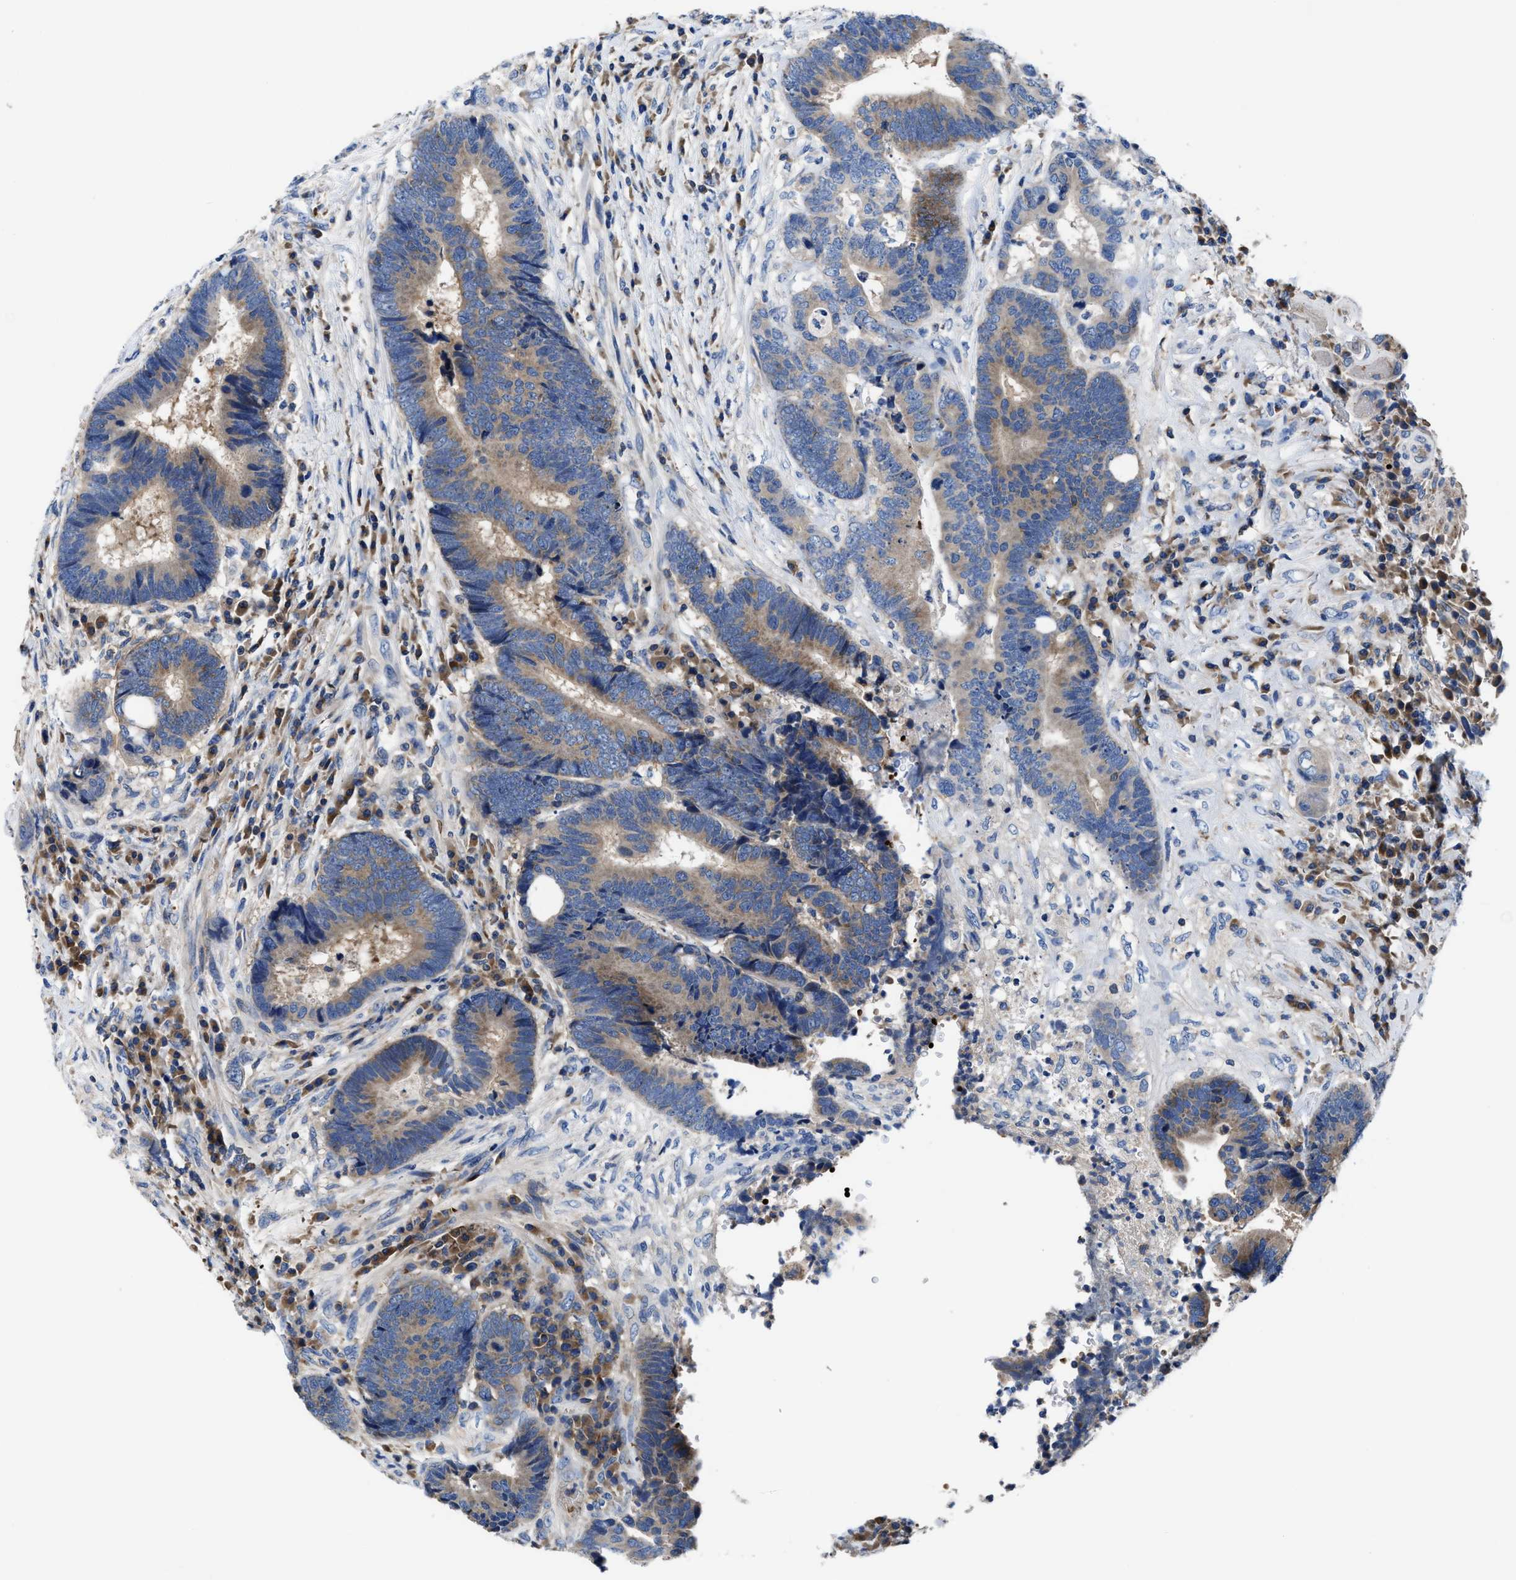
{"staining": {"intensity": "weak", "quantity": ">75%", "location": "cytoplasmic/membranous"}, "tissue": "colorectal cancer", "cell_type": "Tumor cells", "image_type": "cancer", "snomed": [{"axis": "morphology", "description": "Adenocarcinoma, NOS"}, {"axis": "topography", "description": "Rectum"}], "caption": "Tumor cells demonstrate weak cytoplasmic/membranous staining in approximately >75% of cells in colorectal cancer (adenocarcinoma).", "gene": "PHLPP1", "patient": {"sex": "female", "age": 89}}